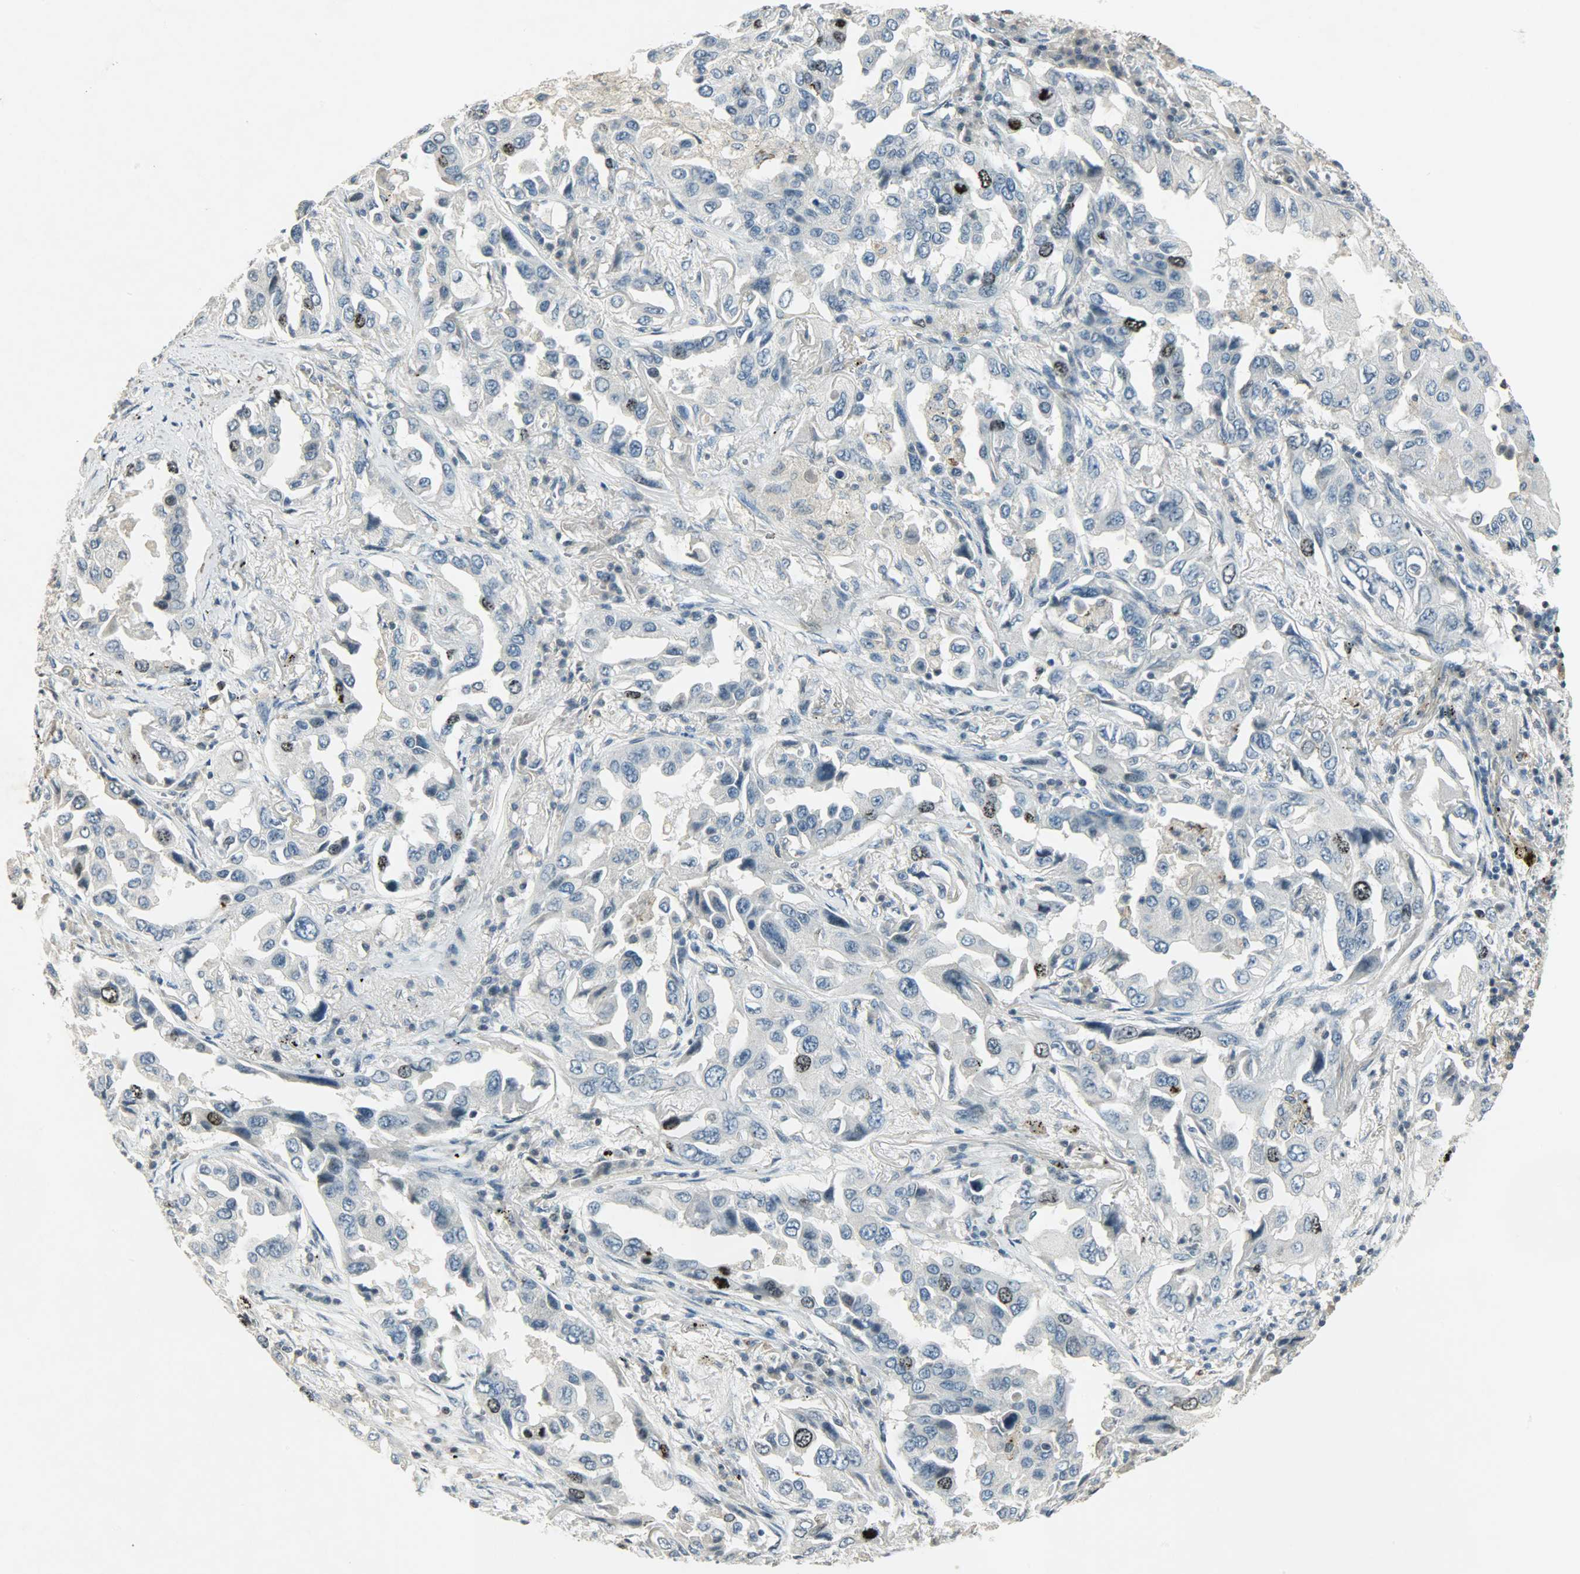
{"staining": {"intensity": "moderate", "quantity": "<25%", "location": "nuclear"}, "tissue": "lung cancer", "cell_type": "Tumor cells", "image_type": "cancer", "snomed": [{"axis": "morphology", "description": "Adenocarcinoma, NOS"}, {"axis": "topography", "description": "Lung"}], "caption": "The immunohistochemical stain labels moderate nuclear staining in tumor cells of lung cancer (adenocarcinoma) tissue. Ihc stains the protein of interest in brown and the nuclei are stained blue.", "gene": "AURKB", "patient": {"sex": "female", "age": 65}}